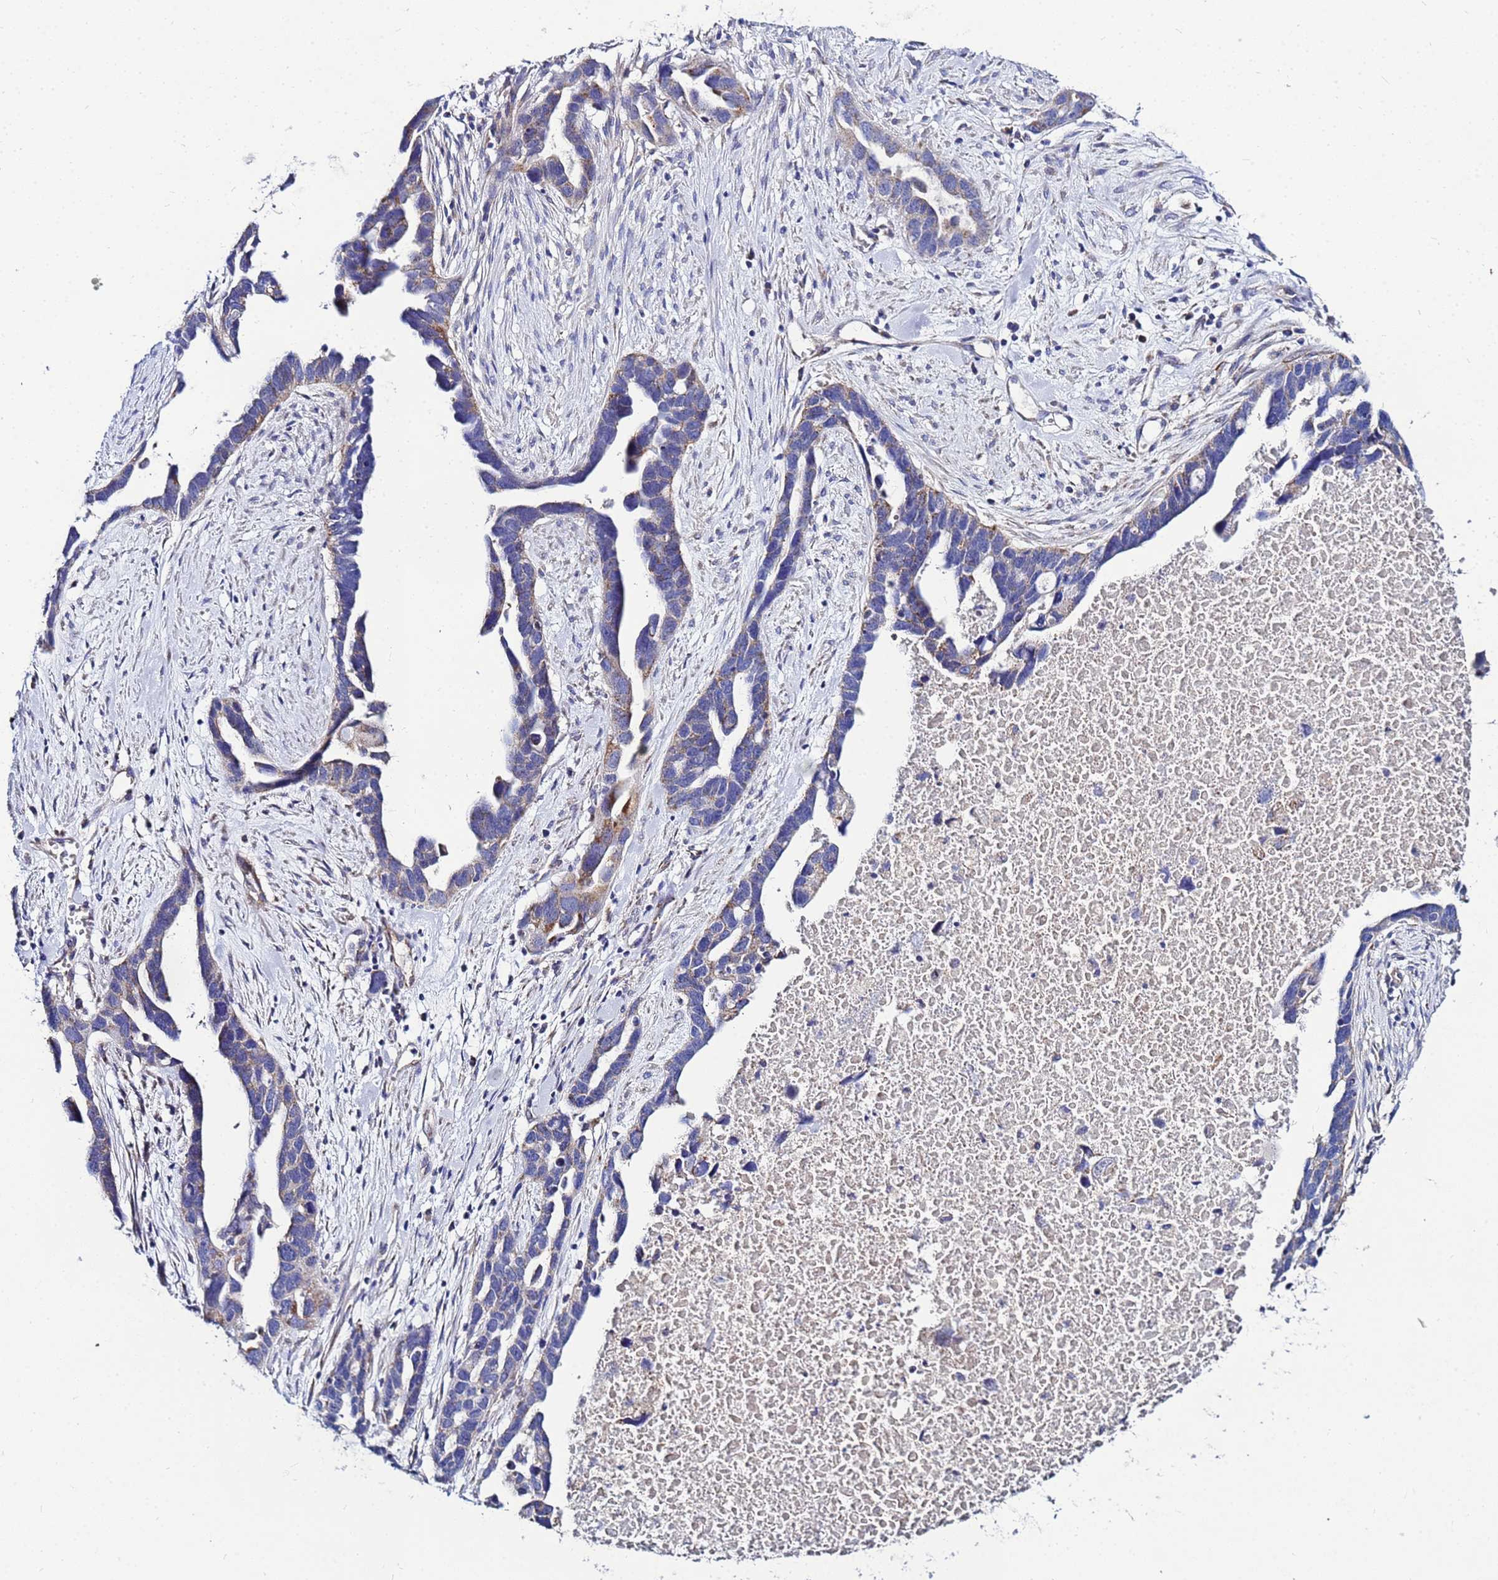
{"staining": {"intensity": "moderate", "quantity": "<25%", "location": "cytoplasmic/membranous"}, "tissue": "ovarian cancer", "cell_type": "Tumor cells", "image_type": "cancer", "snomed": [{"axis": "morphology", "description": "Cystadenocarcinoma, serous, NOS"}, {"axis": "topography", "description": "Ovary"}], "caption": "Moderate cytoplasmic/membranous staining for a protein is appreciated in about <25% of tumor cells of ovarian cancer (serous cystadenocarcinoma) using immunohistochemistry.", "gene": "FAHD2A", "patient": {"sex": "female", "age": 54}}